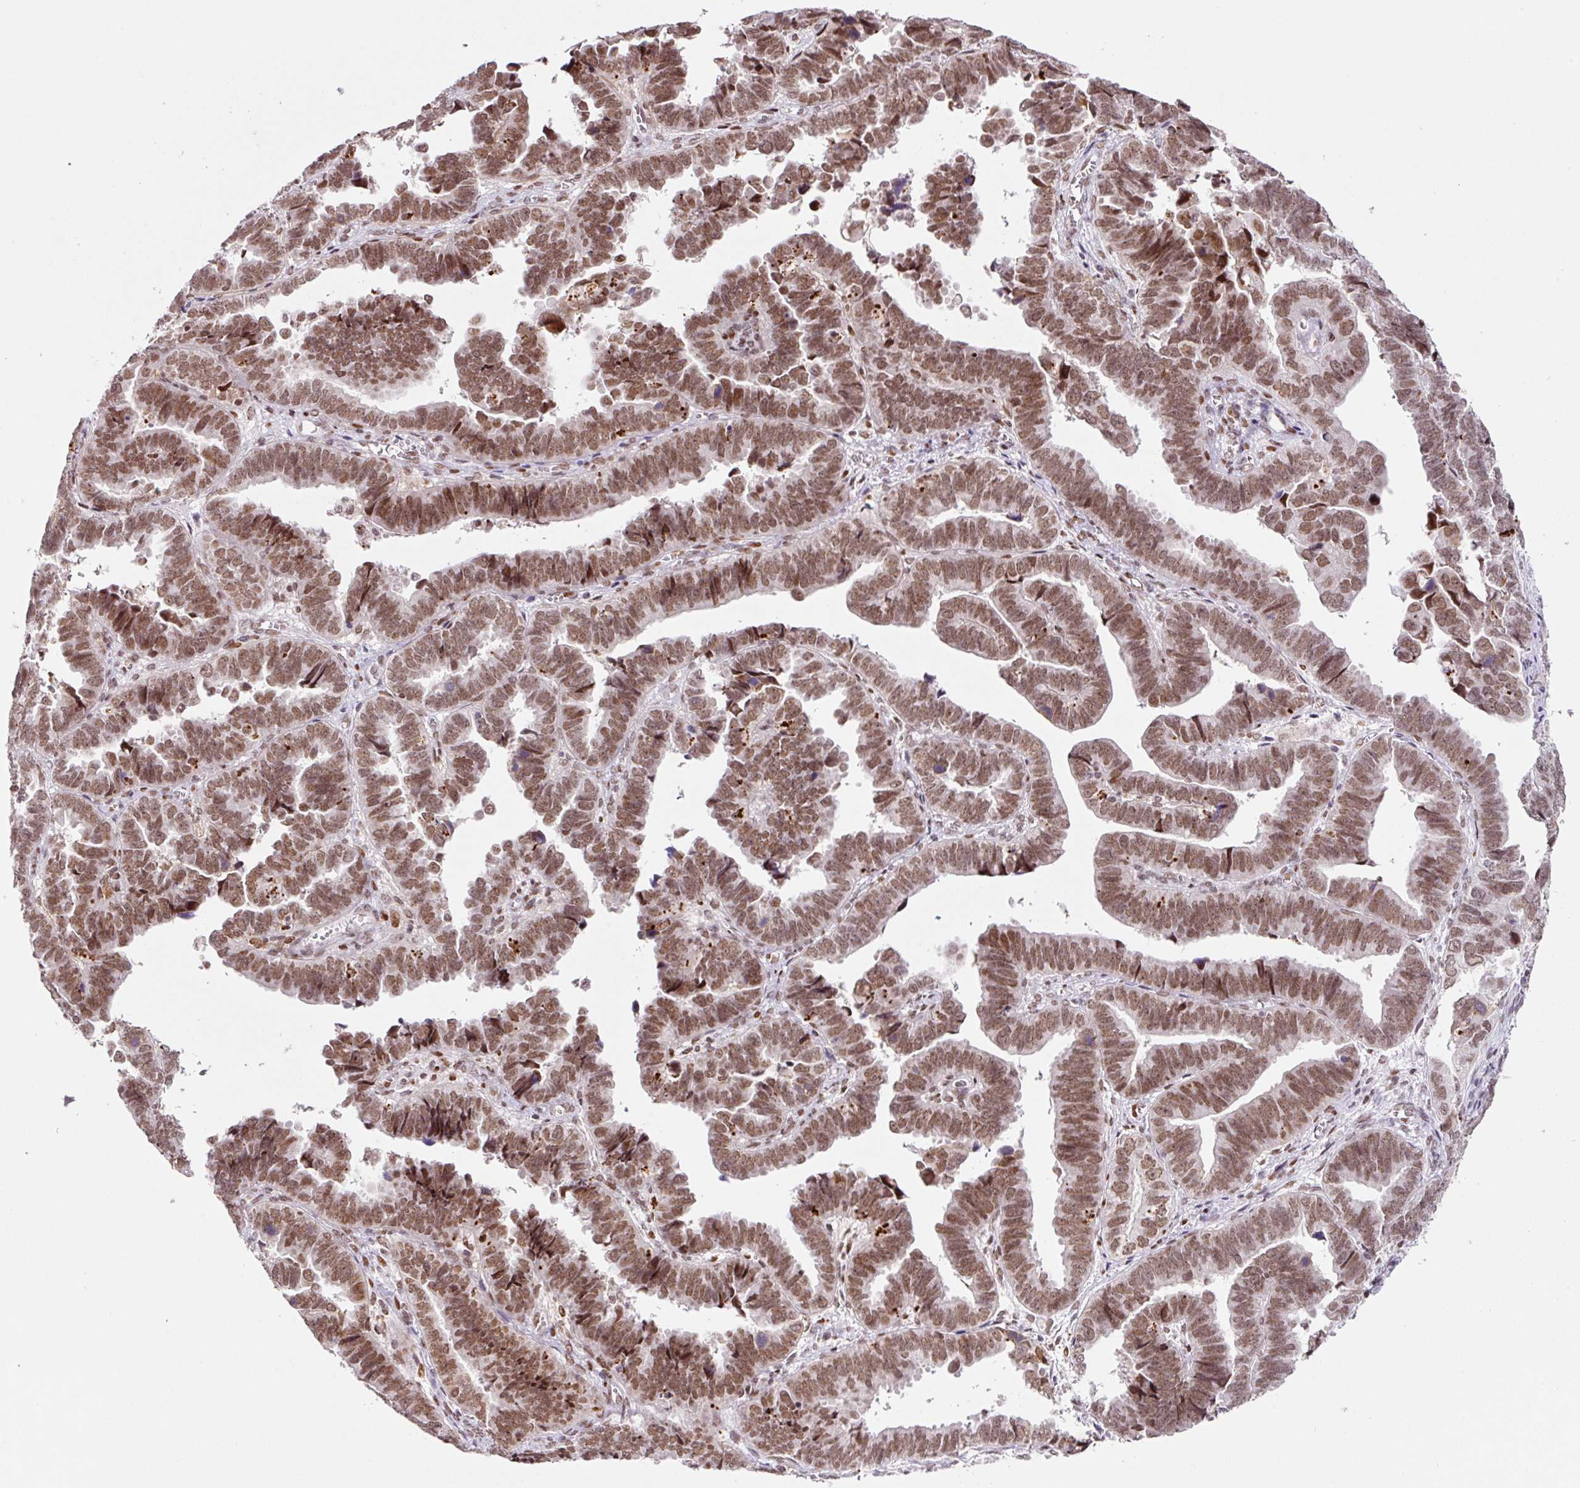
{"staining": {"intensity": "moderate", "quantity": ">75%", "location": "nuclear"}, "tissue": "endometrial cancer", "cell_type": "Tumor cells", "image_type": "cancer", "snomed": [{"axis": "morphology", "description": "Adenocarcinoma, NOS"}, {"axis": "topography", "description": "Endometrium"}], "caption": "Human endometrial cancer (adenocarcinoma) stained with a protein marker demonstrates moderate staining in tumor cells.", "gene": "CCNL2", "patient": {"sex": "female", "age": 75}}